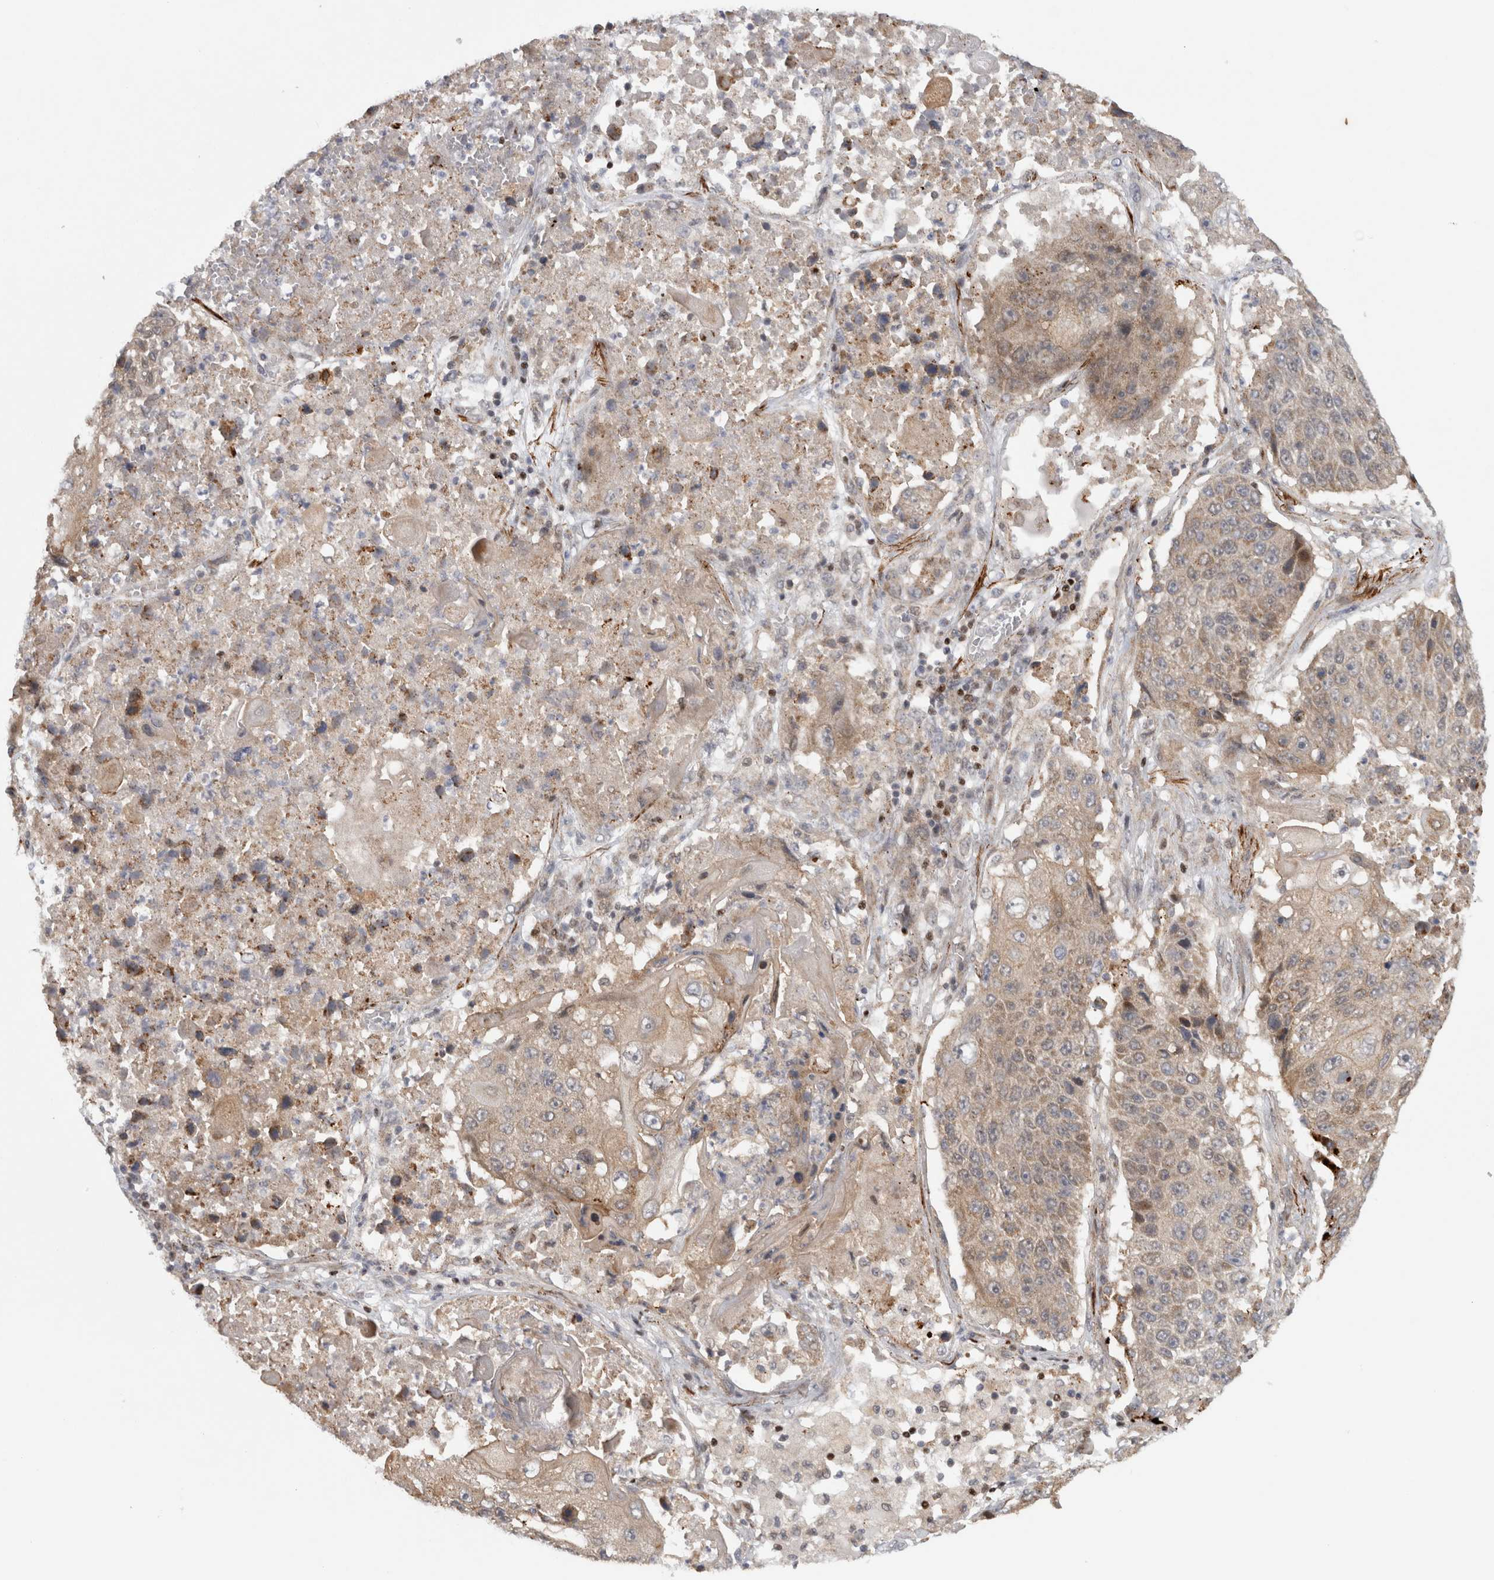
{"staining": {"intensity": "weak", "quantity": "25%-75%", "location": "cytoplasmic/membranous"}, "tissue": "lung cancer", "cell_type": "Tumor cells", "image_type": "cancer", "snomed": [{"axis": "morphology", "description": "Squamous cell carcinoma, NOS"}, {"axis": "topography", "description": "Lung"}], "caption": "Immunohistochemistry (IHC) micrograph of human squamous cell carcinoma (lung) stained for a protein (brown), which reveals low levels of weak cytoplasmic/membranous staining in approximately 25%-75% of tumor cells.", "gene": "KDM8", "patient": {"sex": "male", "age": 61}}